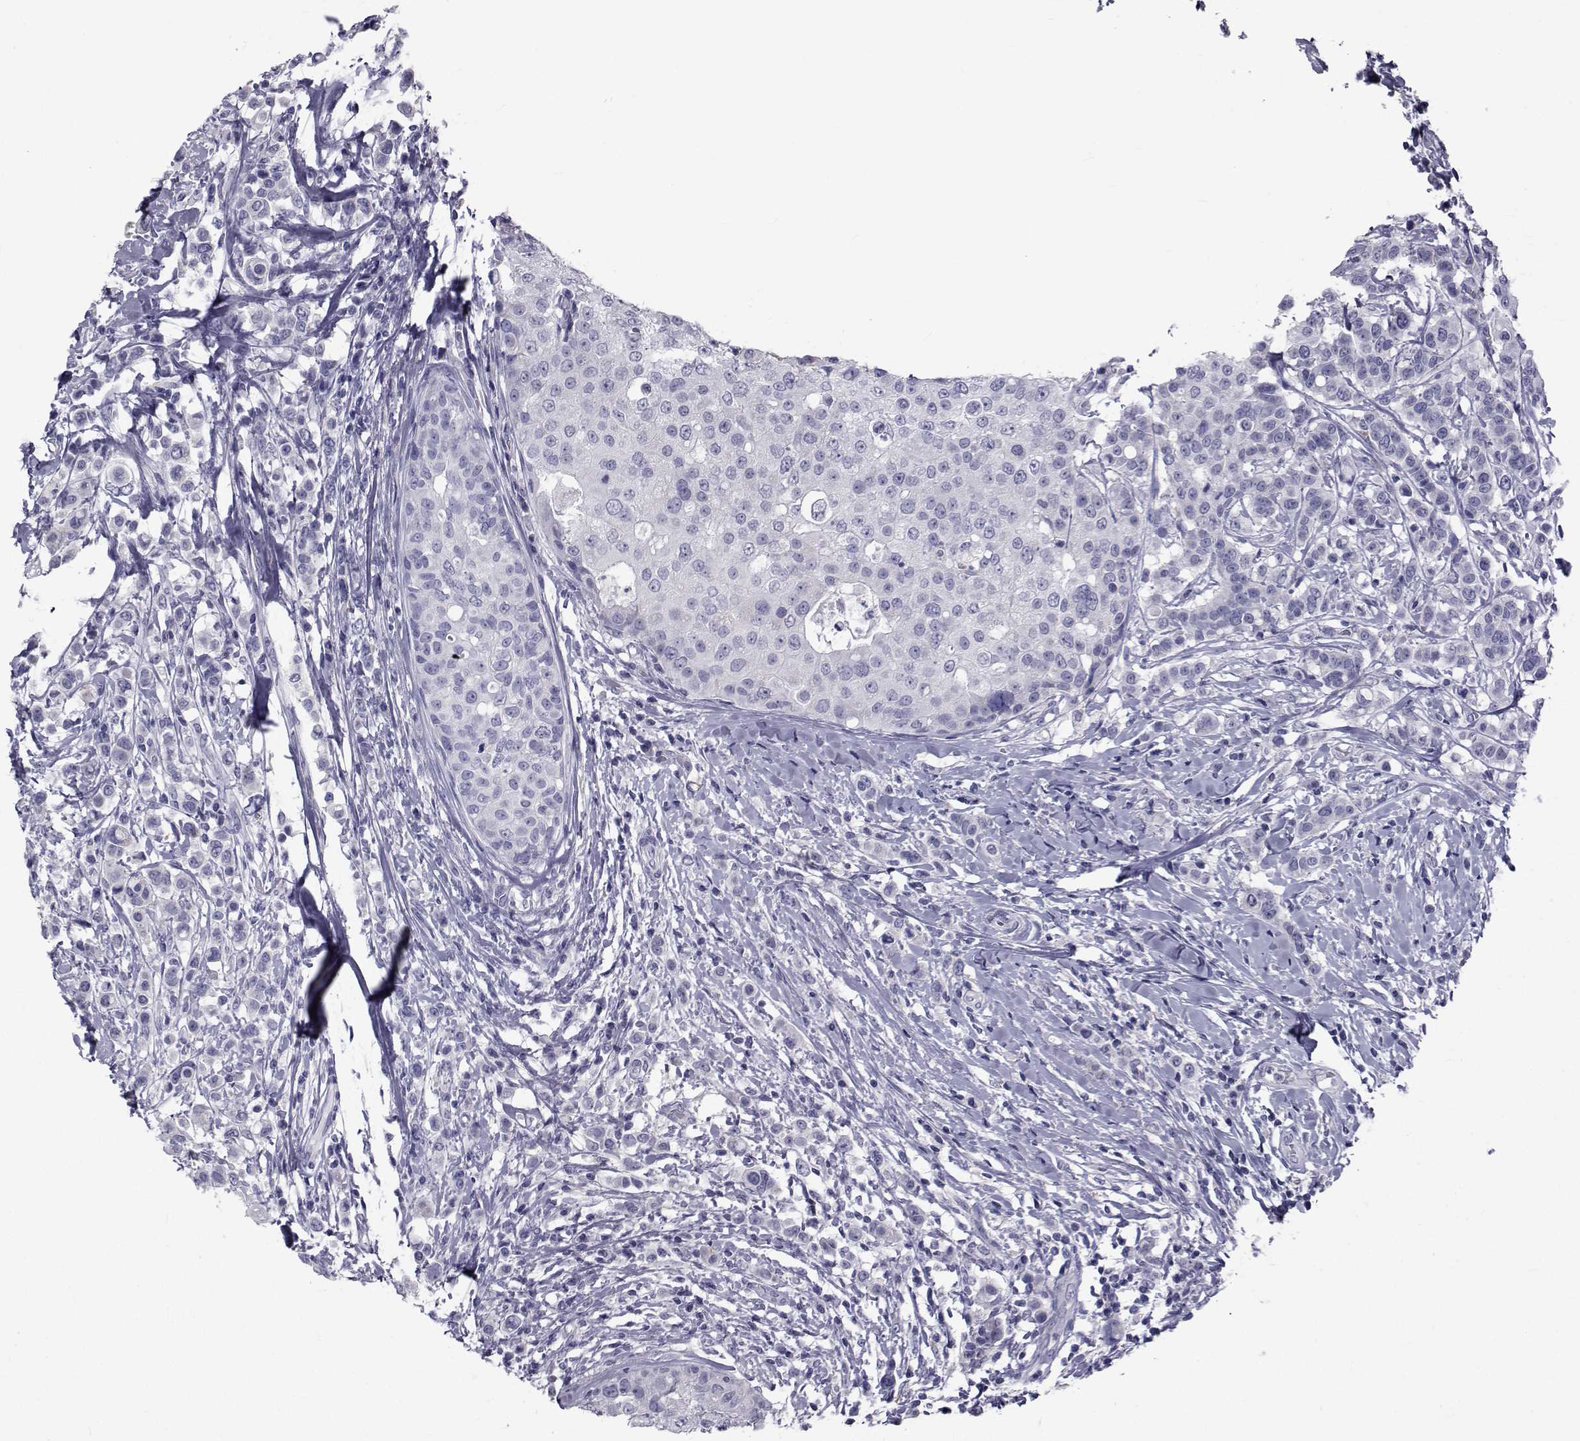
{"staining": {"intensity": "negative", "quantity": "none", "location": "none"}, "tissue": "breast cancer", "cell_type": "Tumor cells", "image_type": "cancer", "snomed": [{"axis": "morphology", "description": "Duct carcinoma"}, {"axis": "topography", "description": "Breast"}], "caption": "This image is of breast cancer stained with immunohistochemistry to label a protein in brown with the nuclei are counter-stained blue. There is no staining in tumor cells.", "gene": "FDXR", "patient": {"sex": "female", "age": 27}}